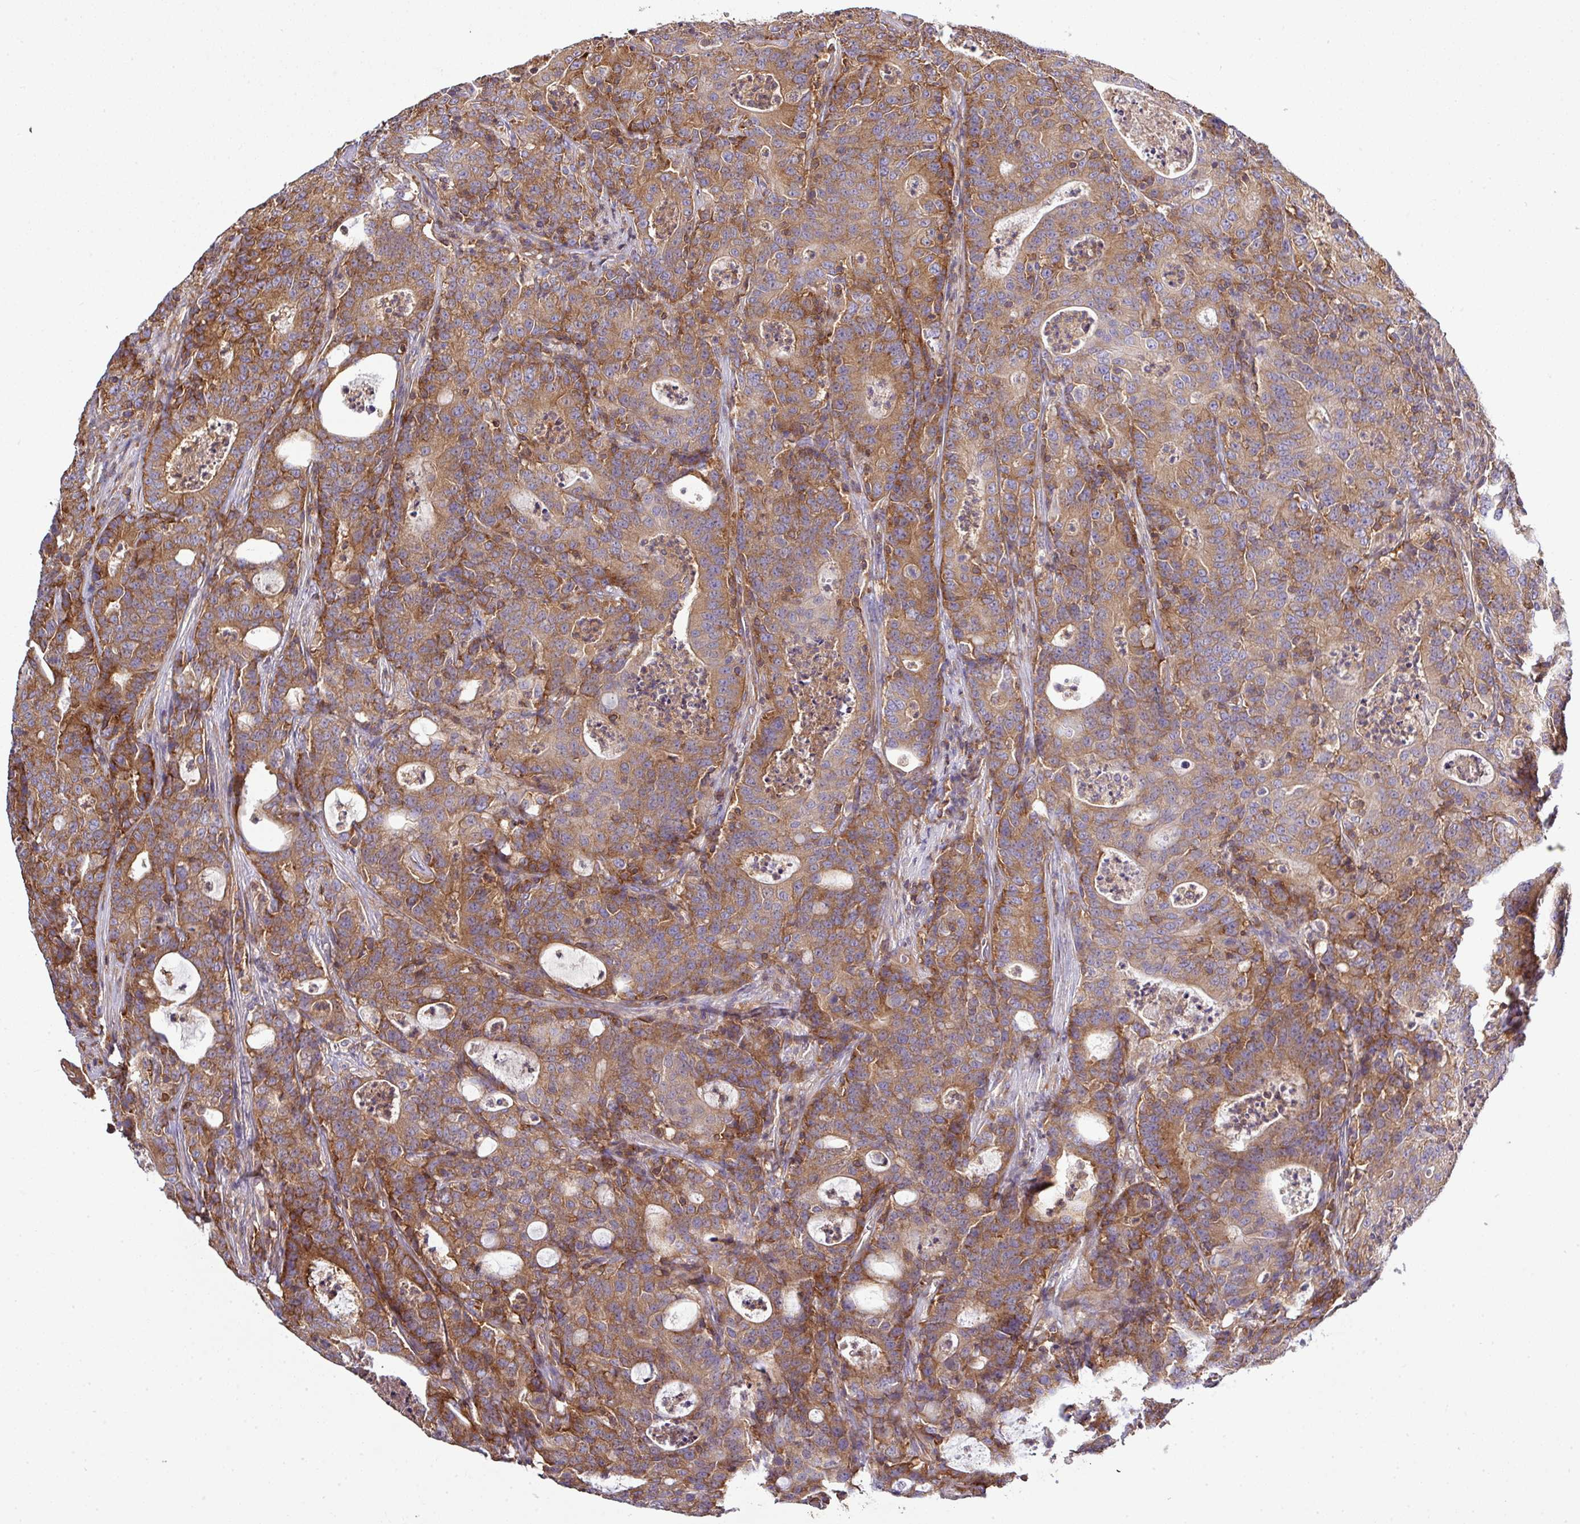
{"staining": {"intensity": "moderate", "quantity": ">75%", "location": "cytoplasmic/membranous"}, "tissue": "colorectal cancer", "cell_type": "Tumor cells", "image_type": "cancer", "snomed": [{"axis": "morphology", "description": "Adenocarcinoma, NOS"}, {"axis": "topography", "description": "Colon"}], "caption": "Protein expression by IHC exhibits moderate cytoplasmic/membranous expression in approximately >75% of tumor cells in colorectal cancer (adenocarcinoma).", "gene": "LRRC74B", "patient": {"sex": "male", "age": 83}}